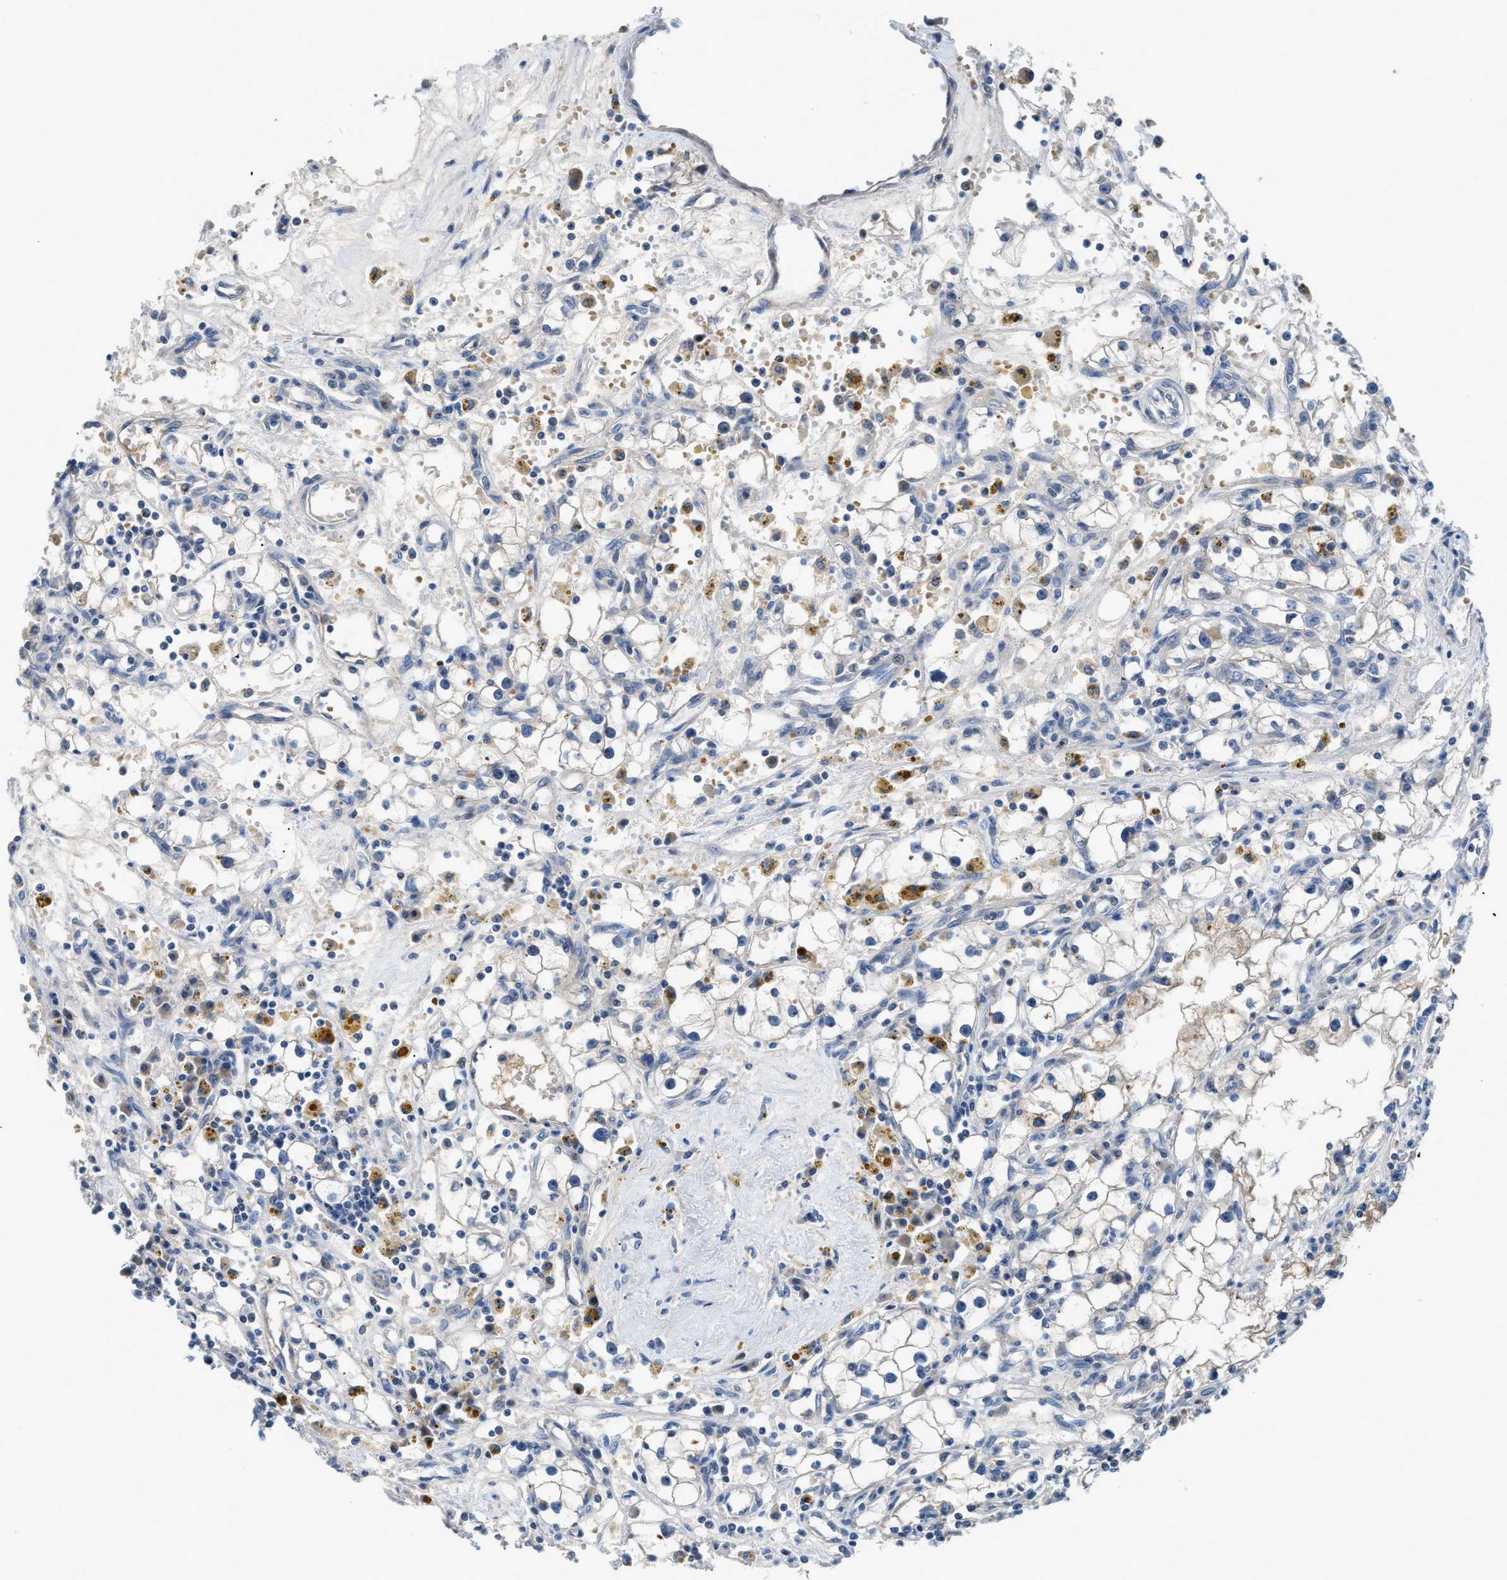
{"staining": {"intensity": "negative", "quantity": "none", "location": "none"}, "tissue": "renal cancer", "cell_type": "Tumor cells", "image_type": "cancer", "snomed": [{"axis": "morphology", "description": "Adenocarcinoma, NOS"}, {"axis": "topography", "description": "Kidney"}], "caption": "DAB immunohistochemical staining of human renal cancer (adenocarcinoma) demonstrates no significant positivity in tumor cells.", "gene": "TSPAN3", "patient": {"sex": "male", "age": 56}}